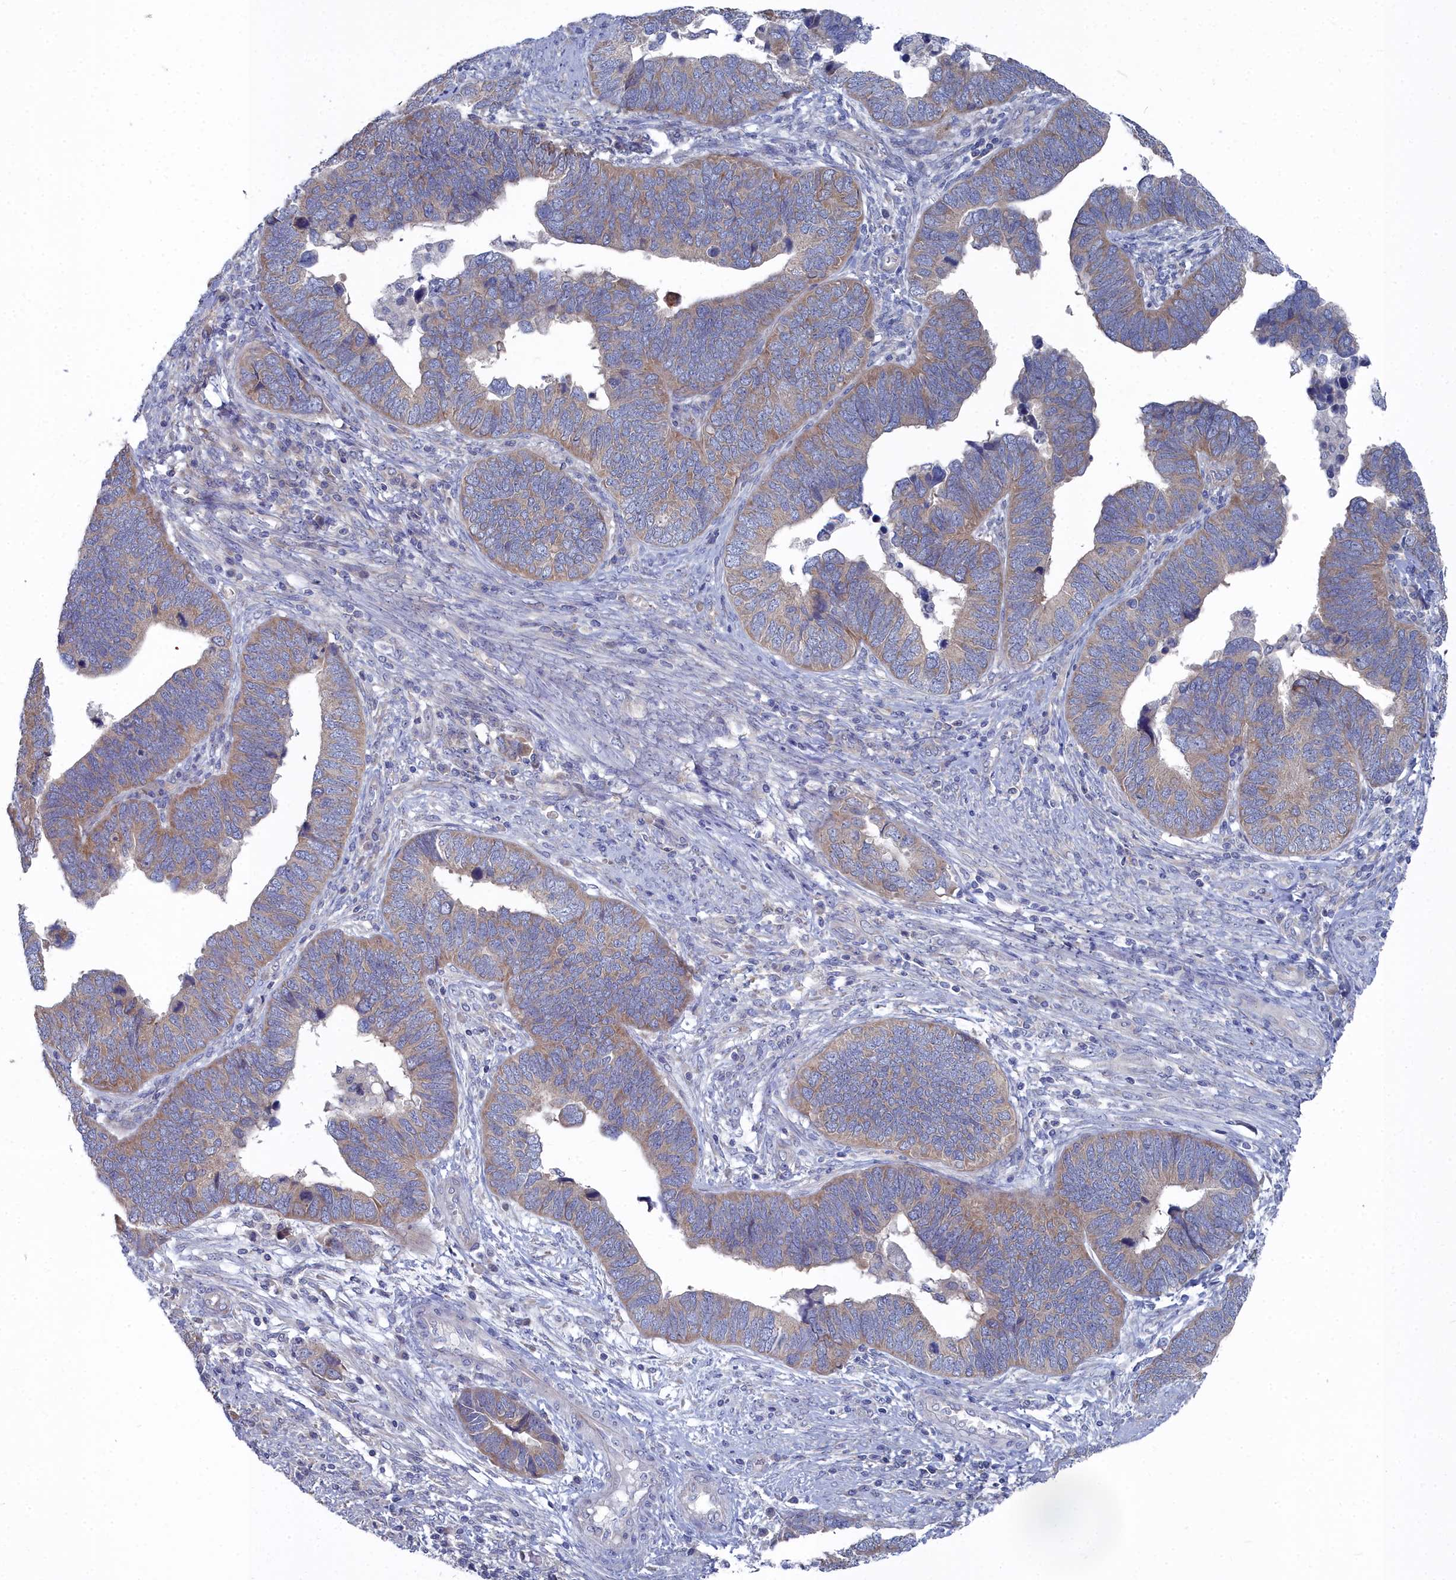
{"staining": {"intensity": "moderate", "quantity": "25%-75%", "location": "cytoplasmic/membranous"}, "tissue": "endometrial cancer", "cell_type": "Tumor cells", "image_type": "cancer", "snomed": [{"axis": "morphology", "description": "Adenocarcinoma, NOS"}, {"axis": "topography", "description": "Endometrium"}], "caption": "Human endometrial adenocarcinoma stained with a protein marker displays moderate staining in tumor cells.", "gene": "CCDC149", "patient": {"sex": "female", "age": 79}}